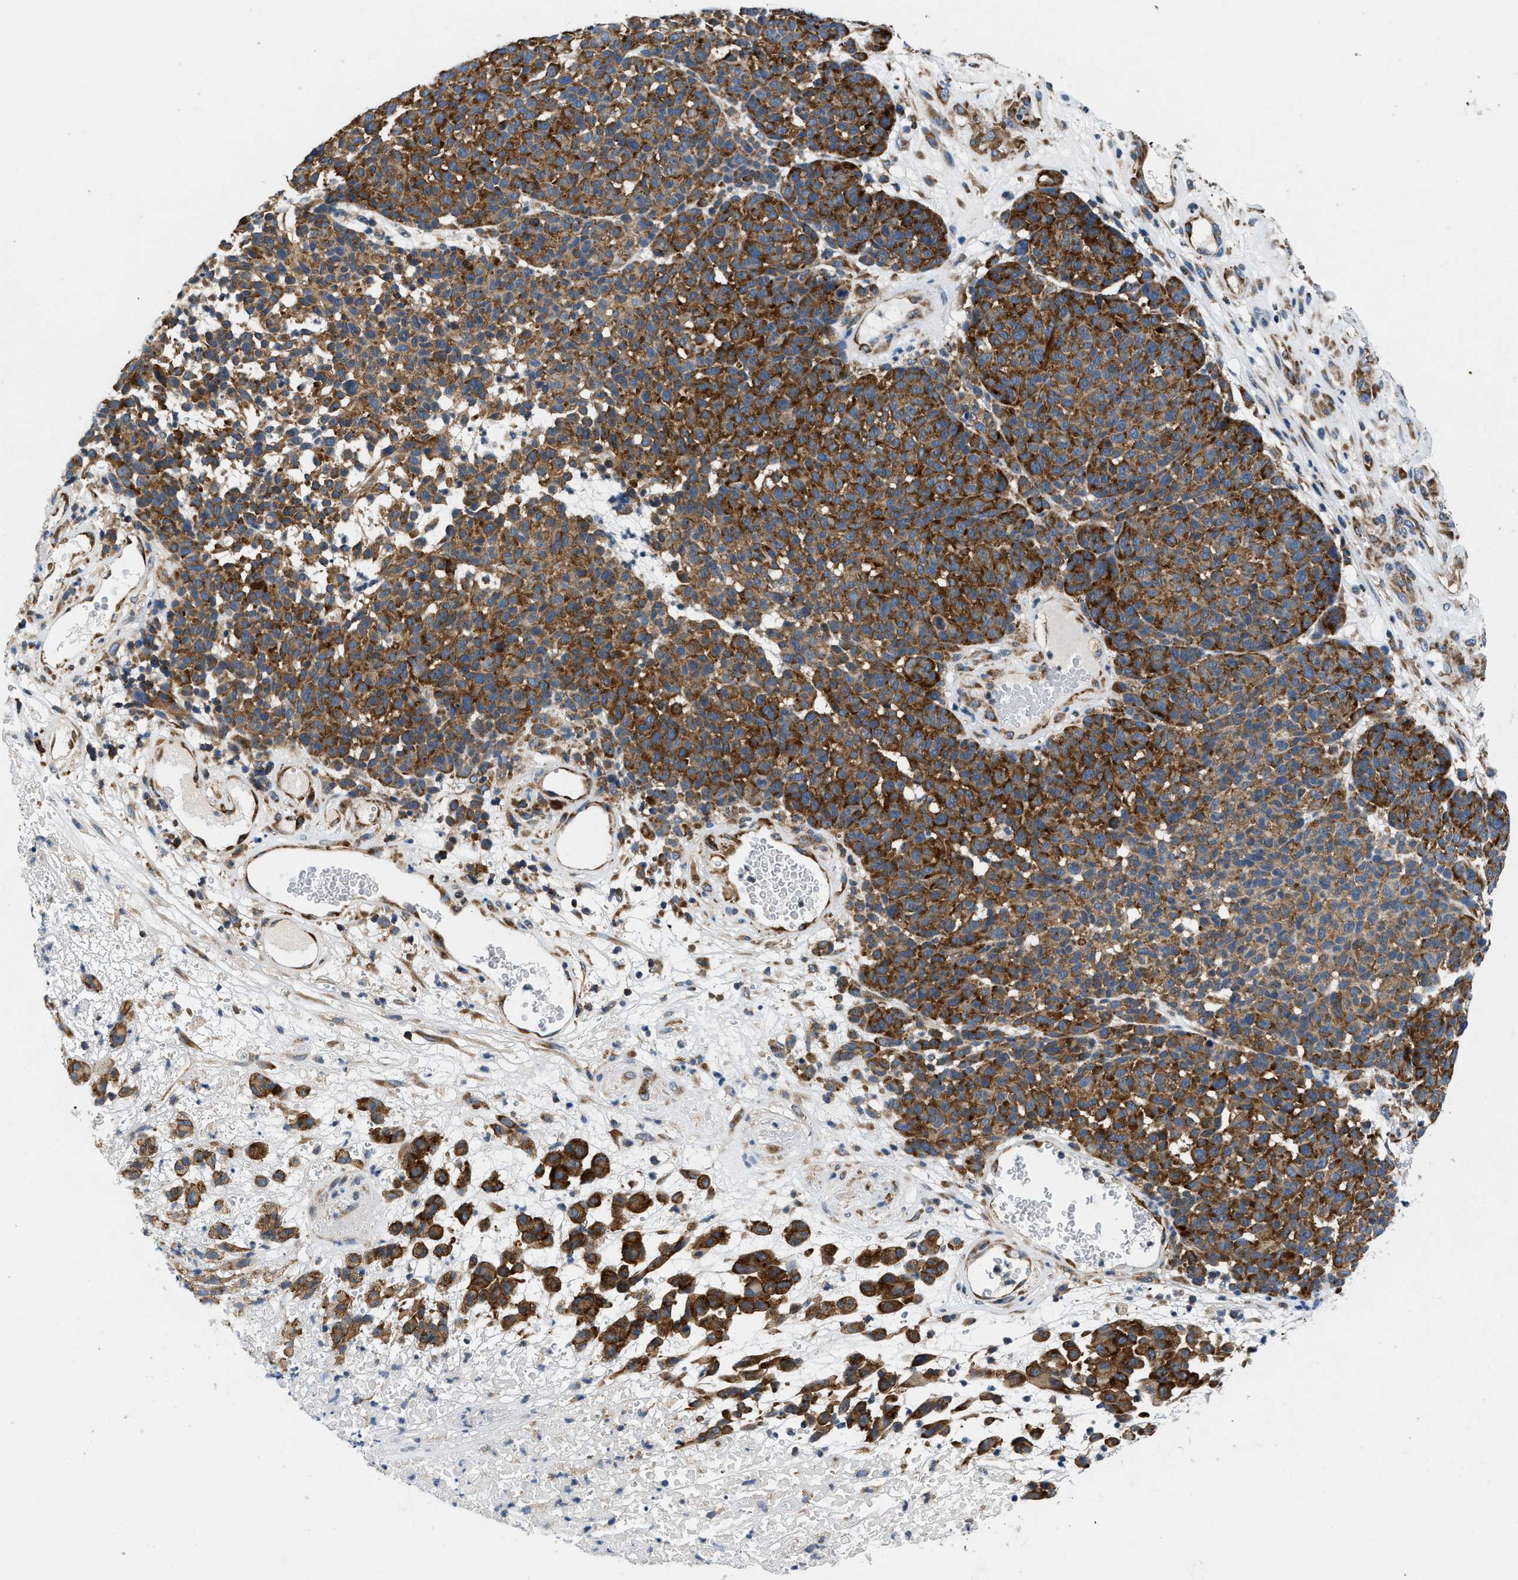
{"staining": {"intensity": "strong", "quantity": ">75%", "location": "cytoplasmic/membranous"}, "tissue": "melanoma", "cell_type": "Tumor cells", "image_type": "cancer", "snomed": [{"axis": "morphology", "description": "Malignant melanoma, NOS"}, {"axis": "topography", "description": "Skin"}], "caption": "Strong cytoplasmic/membranous protein expression is present in about >75% of tumor cells in malignant melanoma.", "gene": "PA2G4", "patient": {"sex": "male", "age": 59}}